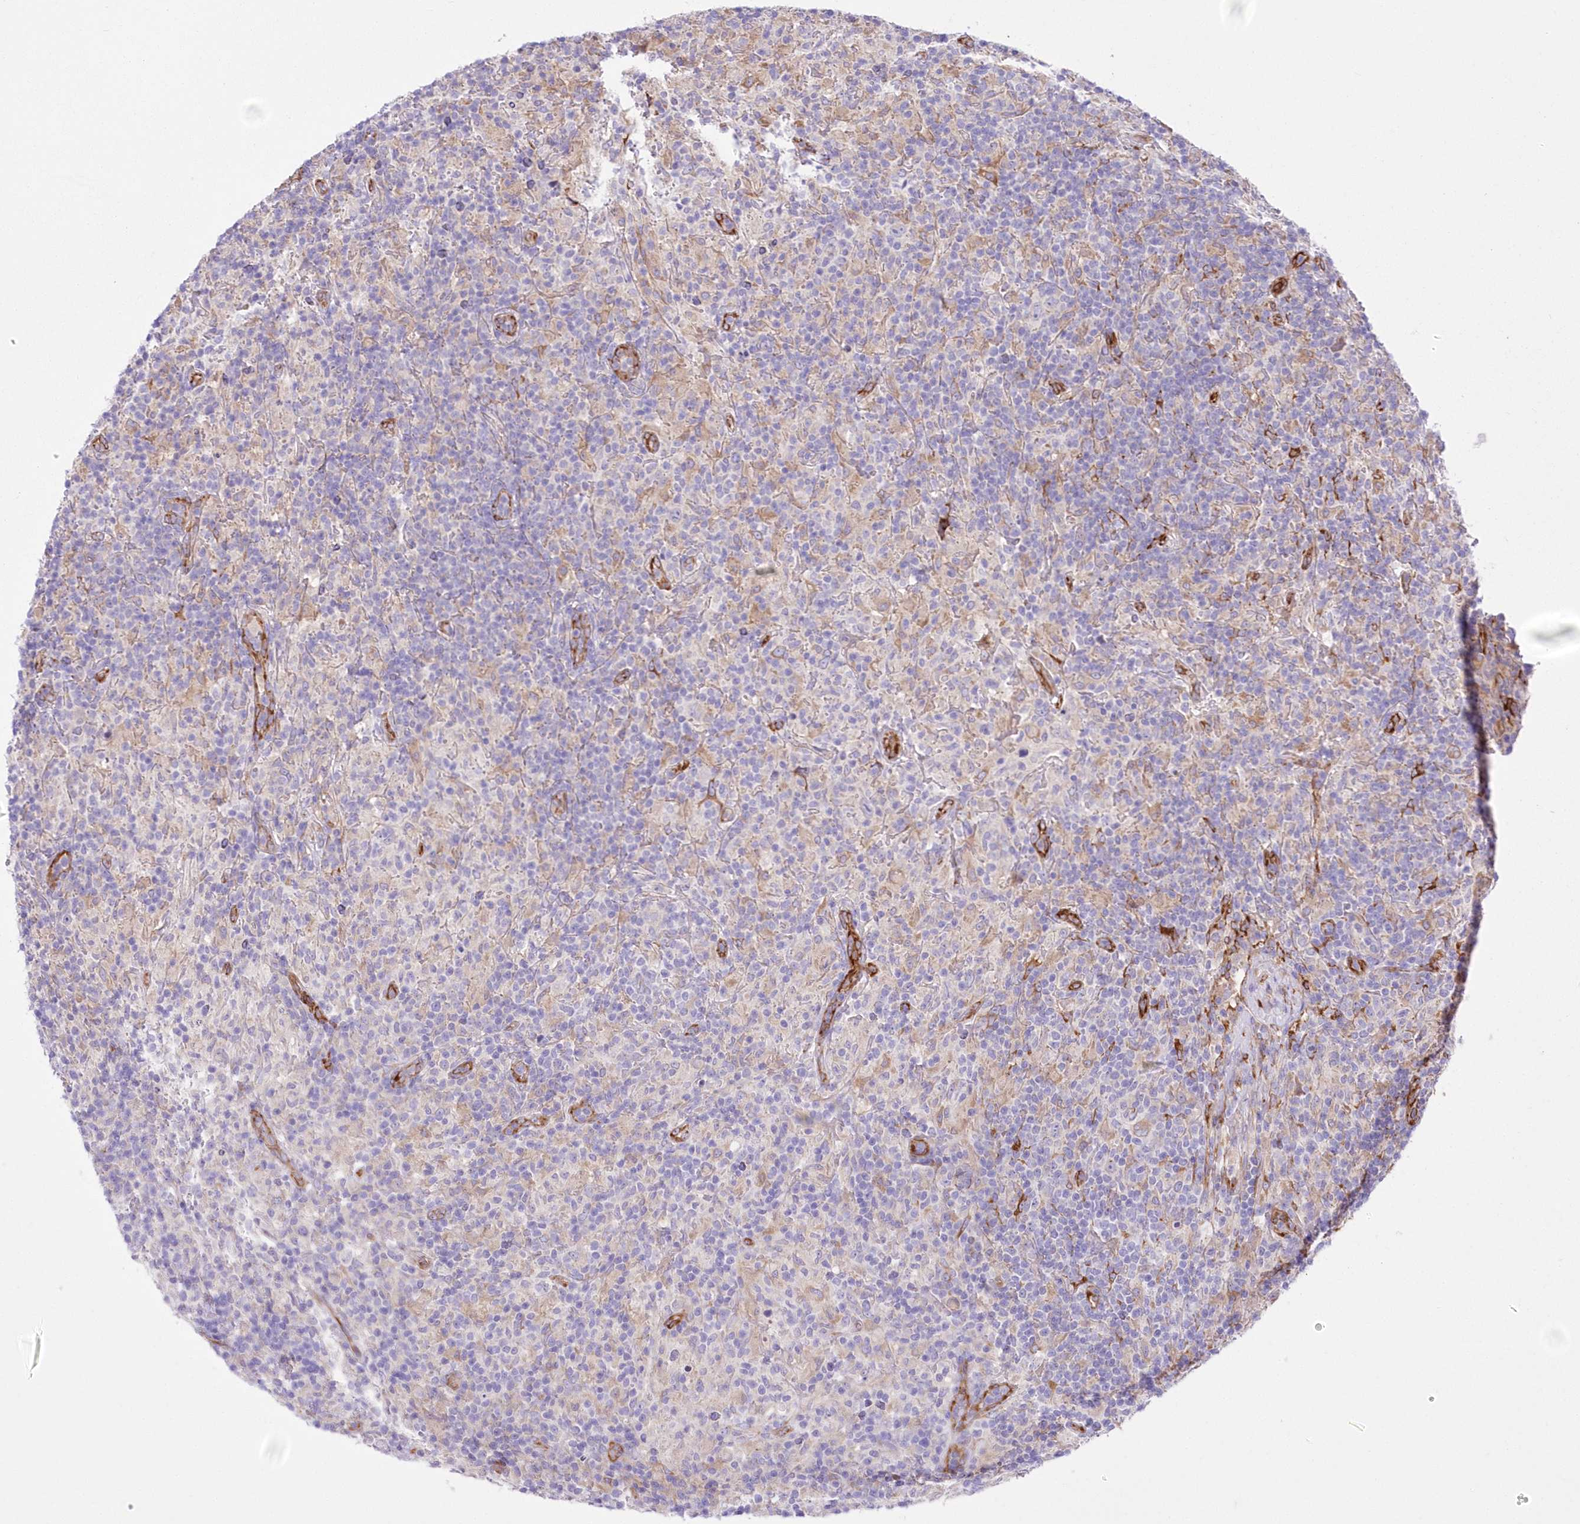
{"staining": {"intensity": "negative", "quantity": "none", "location": "none"}, "tissue": "lymphoma", "cell_type": "Tumor cells", "image_type": "cancer", "snomed": [{"axis": "morphology", "description": "Hodgkin's disease, NOS"}, {"axis": "topography", "description": "Lymph node"}], "caption": "Immunohistochemical staining of human lymphoma reveals no significant staining in tumor cells.", "gene": "YTHDC2", "patient": {"sex": "male", "age": 70}}